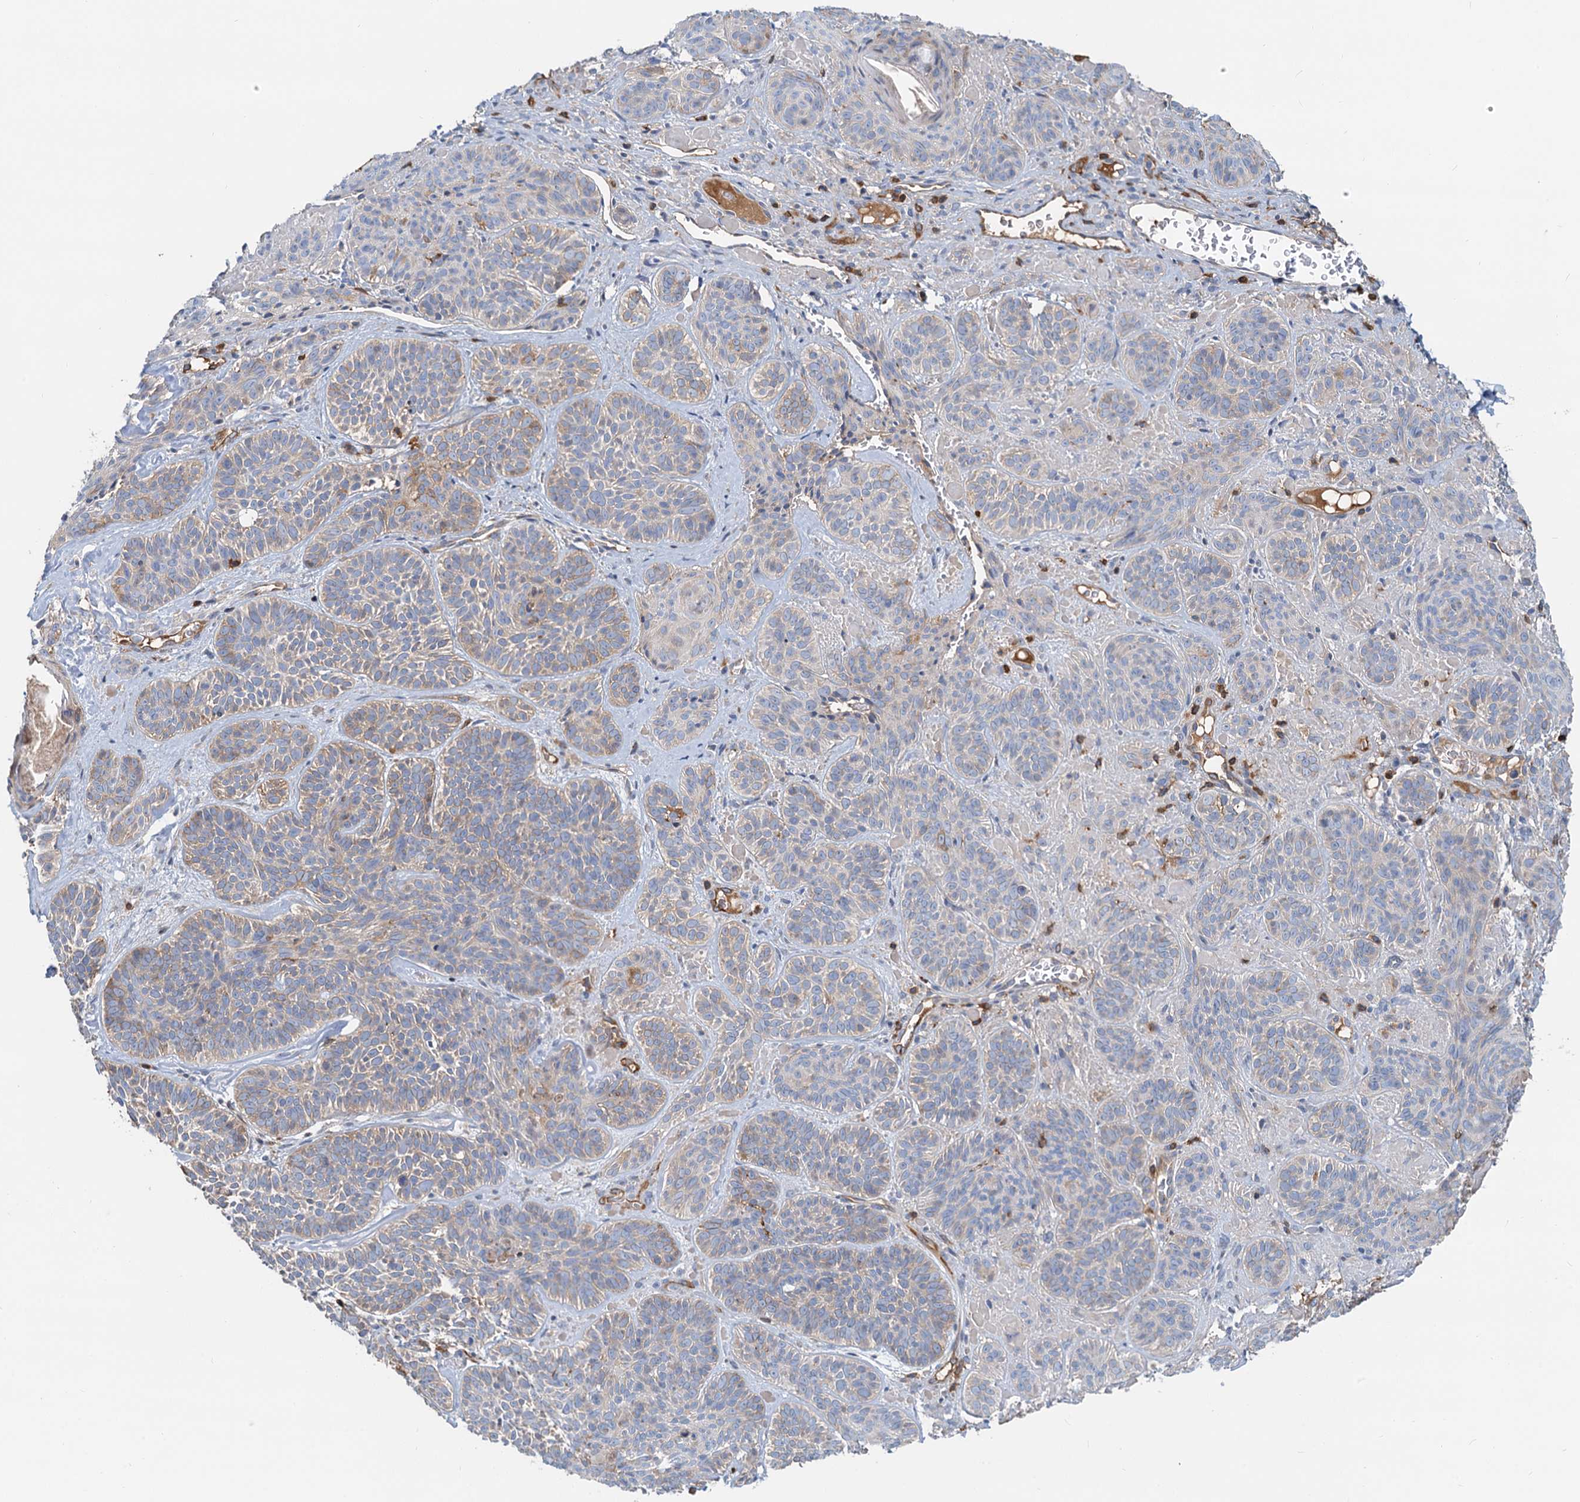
{"staining": {"intensity": "moderate", "quantity": "<25%", "location": "cytoplasmic/membranous"}, "tissue": "skin cancer", "cell_type": "Tumor cells", "image_type": "cancer", "snomed": [{"axis": "morphology", "description": "Basal cell carcinoma"}, {"axis": "topography", "description": "Skin"}], "caption": "Brown immunohistochemical staining in basal cell carcinoma (skin) exhibits moderate cytoplasmic/membranous expression in about <25% of tumor cells.", "gene": "LNX2", "patient": {"sex": "male", "age": 85}}